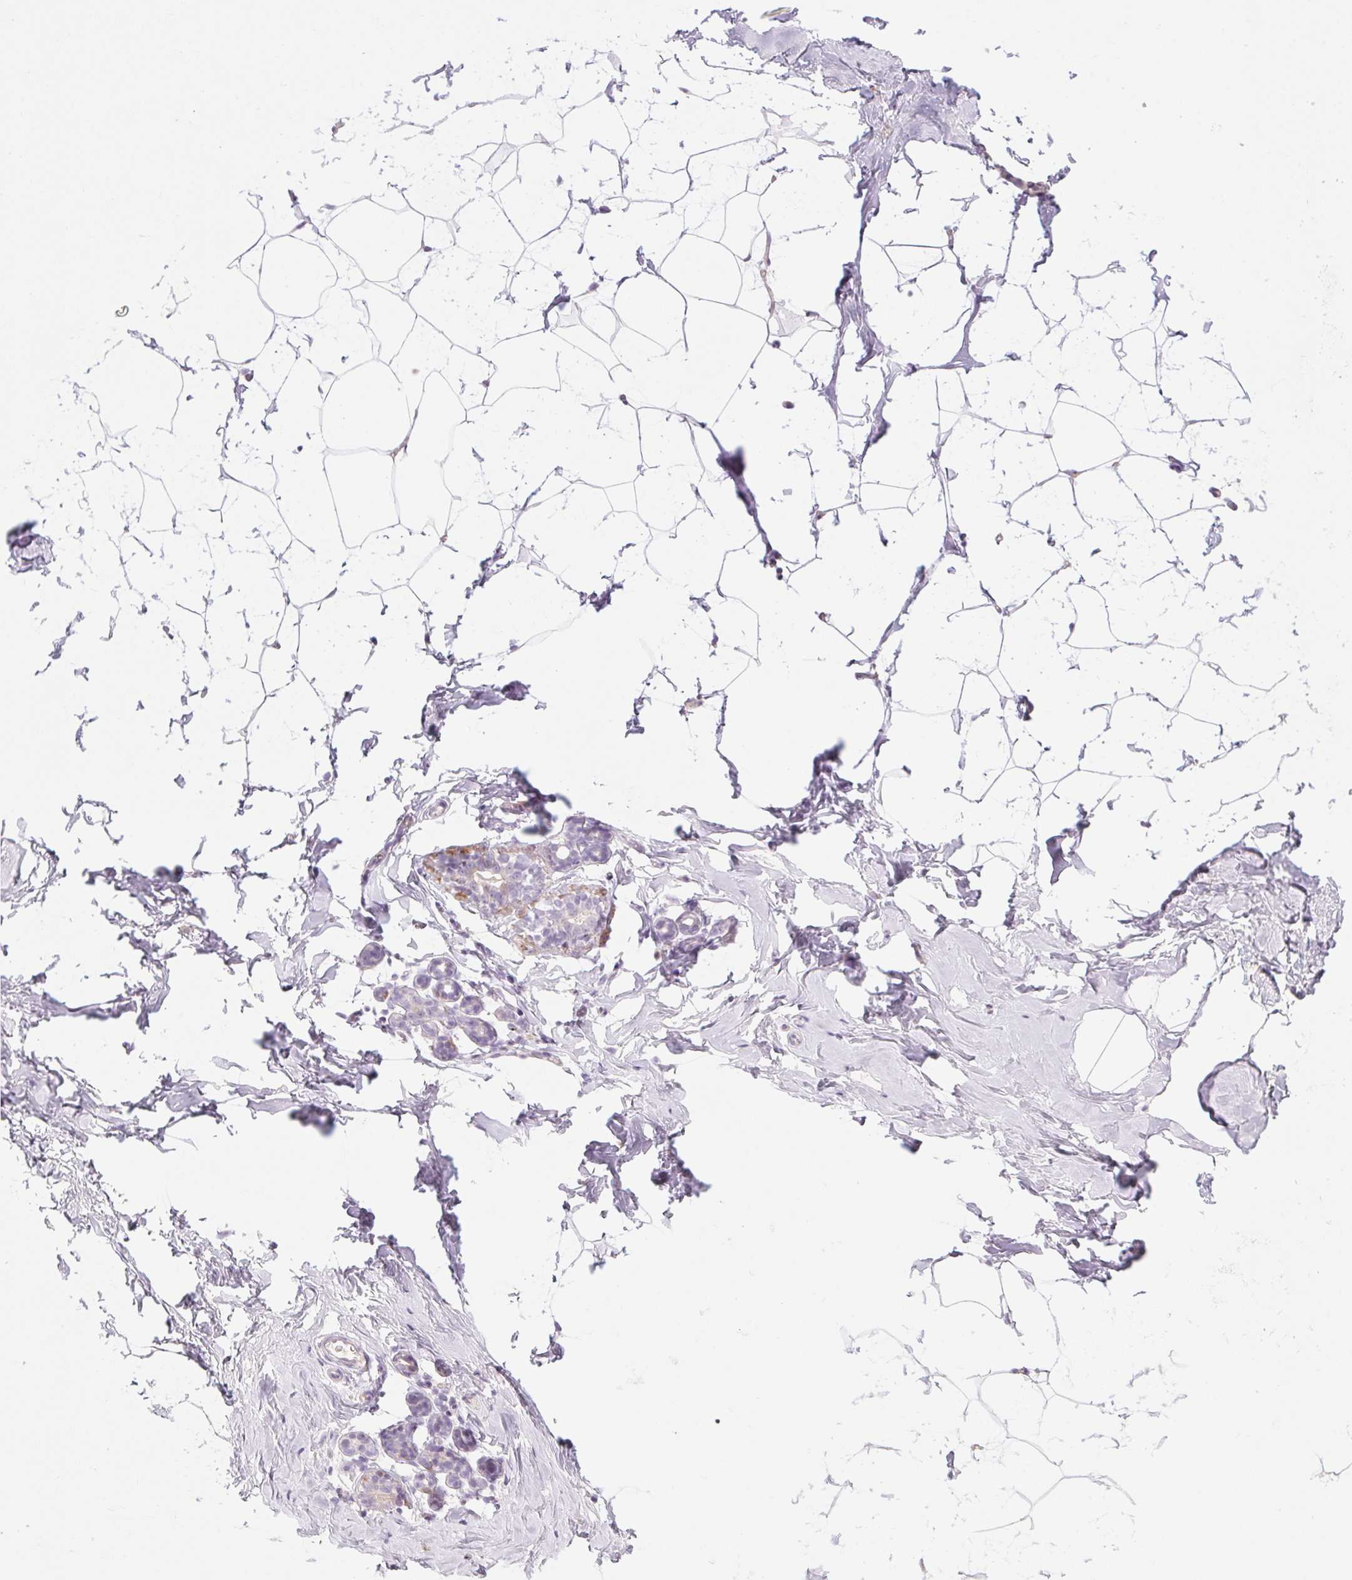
{"staining": {"intensity": "negative", "quantity": "none", "location": "none"}, "tissue": "breast", "cell_type": "Adipocytes", "image_type": "normal", "snomed": [{"axis": "morphology", "description": "Normal tissue, NOS"}, {"axis": "topography", "description": "Breast"}], "caption": "DAB immunohistochemical staining of normal breast exhibits no significant staining in adipocytes.", "gene": "KRT1", "patient": {"sex": "female", "age": 32}}